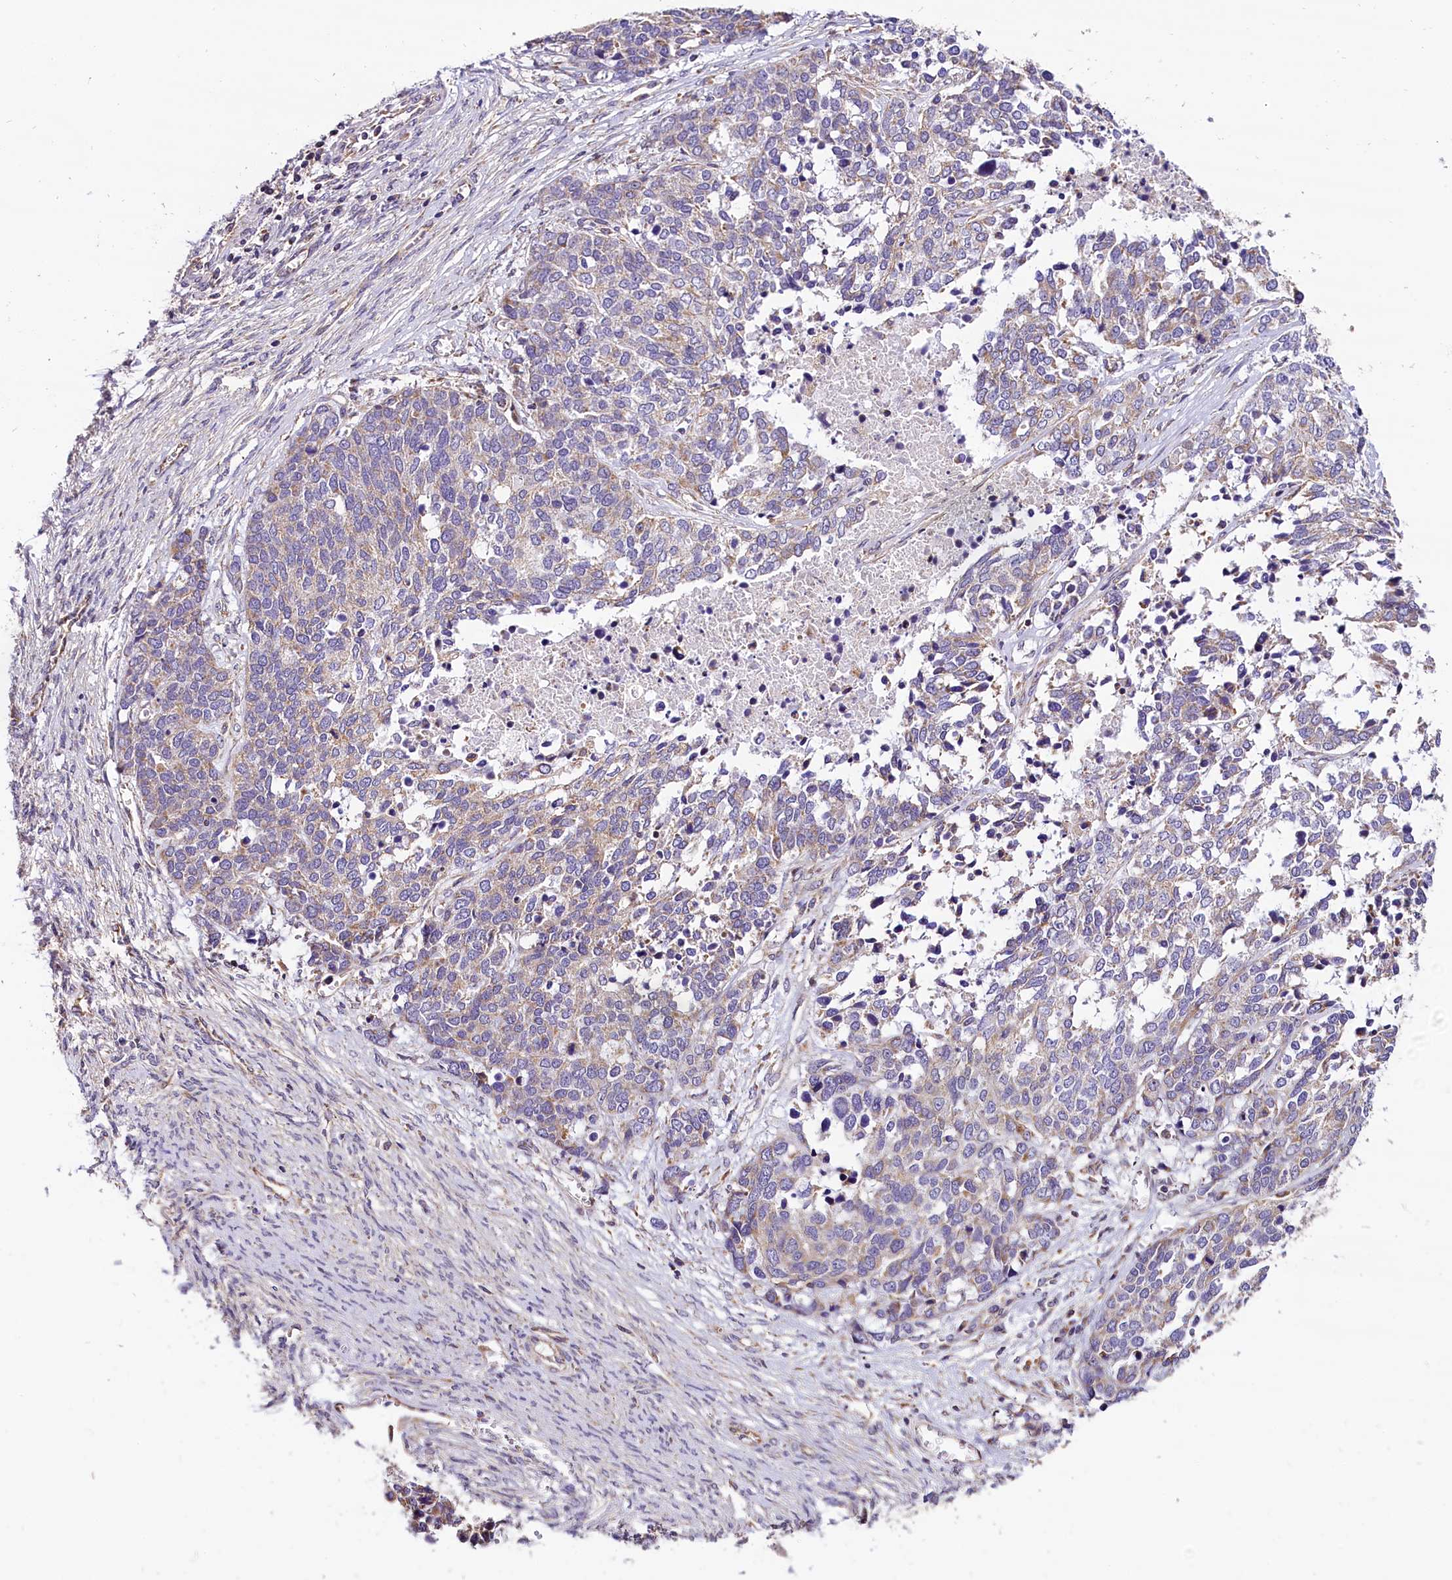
{"staining": {"intensity": "weak", "quantity": "25%-75%", "location": "cytoplasmic/membranous"}, "tissue": "ovarian cancer", "cell_type": "Tumor cells", "image_type": "cancer", "snomed": [{"axis": "morphology", "description": "Cystadenocarcinoma, serous, NOS"}, {"axis": "topography", "description": "Ovary"}], "caption": "High-magnification brightfield microscopy of ovarian cancer (serous cystadenocarcinoma) stained with DAB (brown) and counterstained with hematoxylin (blue). tumor cells exhibit weak cytoplasmic/membranous staining is seen in approximately25%-75% of cells.", "gene": "ACAA2", "patient": {"sex": "female", "age": 44}}